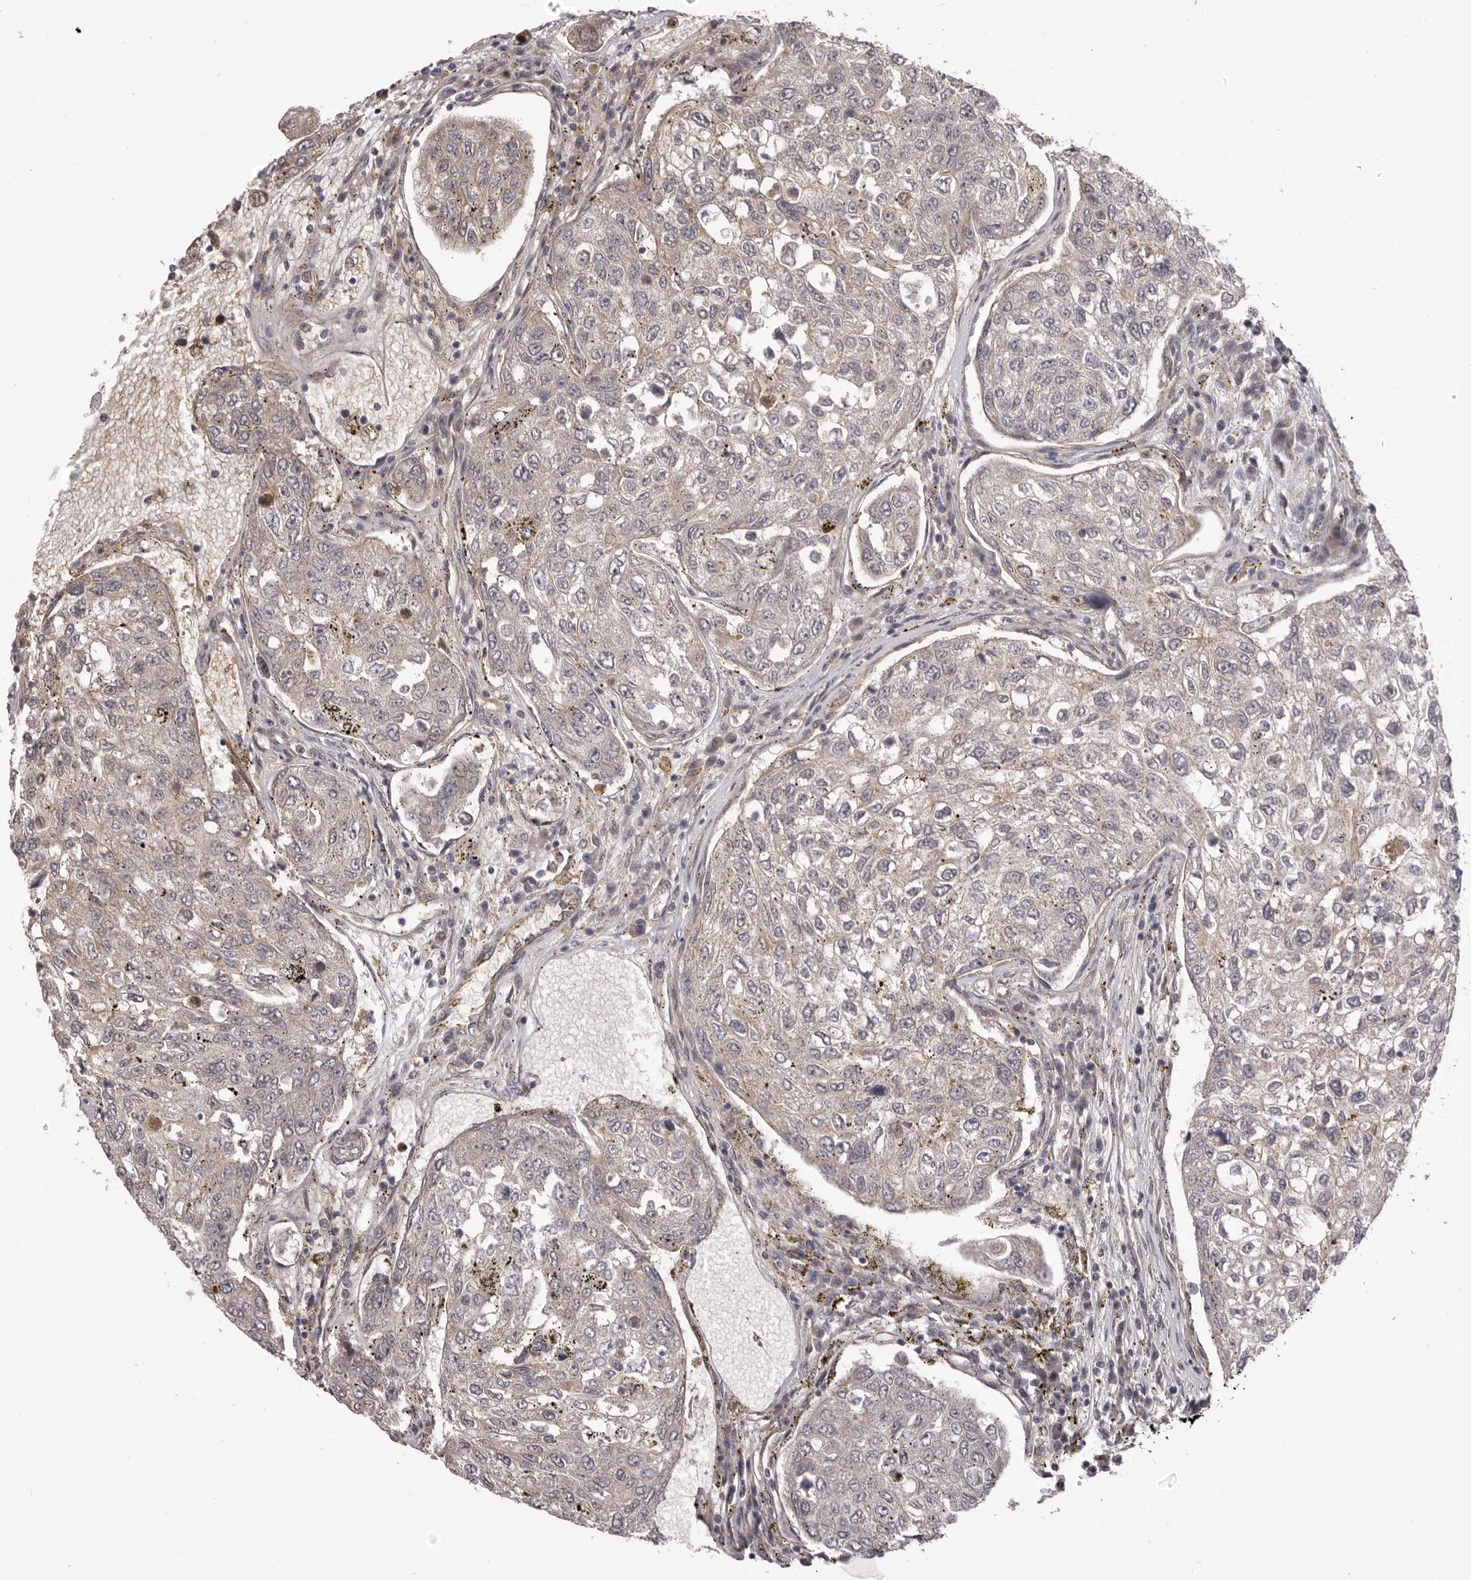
{"staining": {"intensity": "negative", "quantity": "none", "location": "none"}, "tissue": "urothelial cancer", "cell_type": "Tumor cells", "image_type": "cancer", "snomed": [{"axis": "morphology", "description": "Urothelial carcinoma, High grade"}, {"axis": "topography", "description": "Lymph node"}, {"axis": "topography", "description": "Urinary bladder"}], "caption": "Tumor cells show no significant staining in urothelial cancer.", "gene": "OTUD3", "patient": {"sex": "male", "age": 51}}